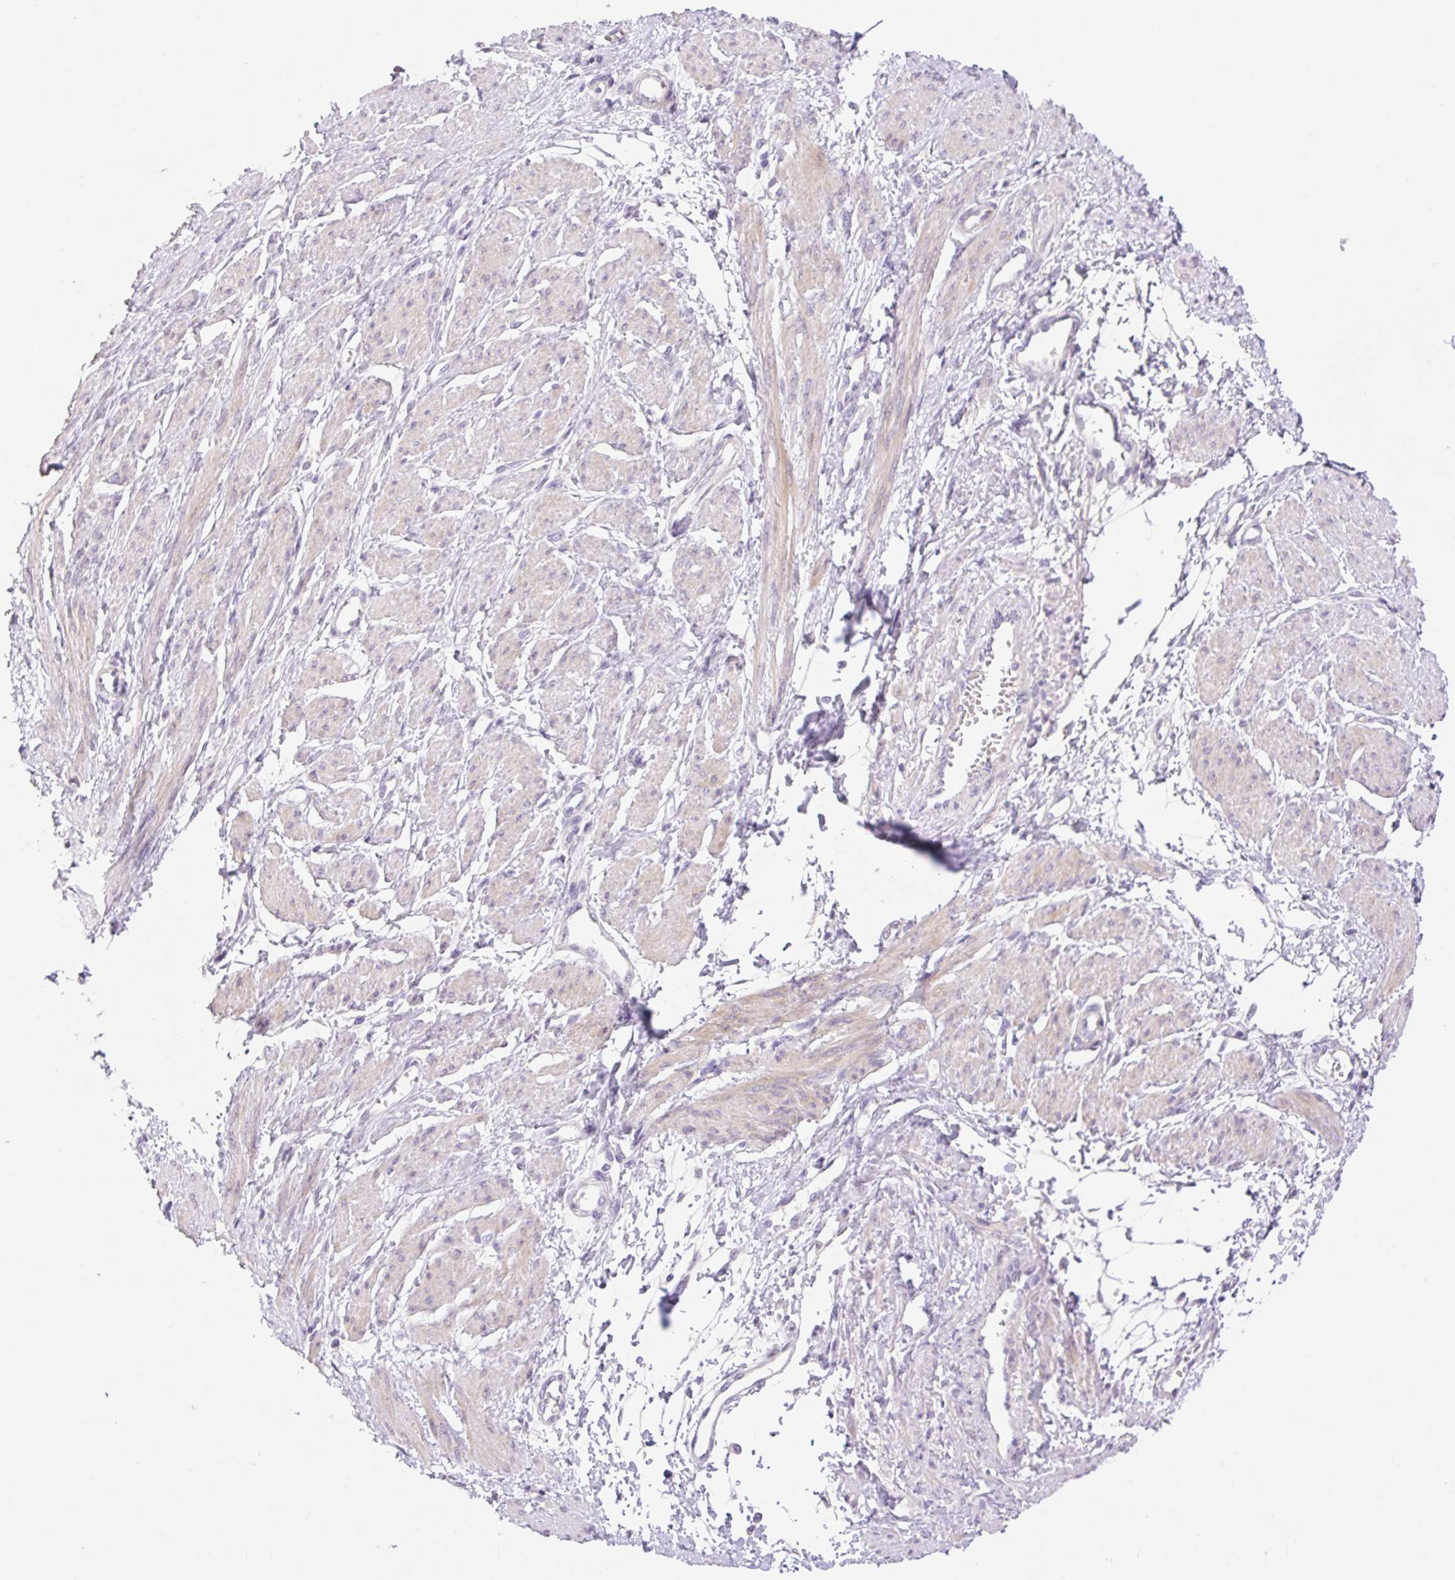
{"staining": {"intensity": "weak", "quantity": "<25%", "location": "cytoplasmic/membranous"}, "tissue": "smooth muscle", "cell_type": "Smooth muscle cells", "image_type": "normal", "snomed": [{"axis": "morphology", "description": "Normal tissue, NOS"}, {"axis": "topography", "description": "Smooth muscle"}, {"axis": "topography", "description": "Uterus"}], "caption": "Immunohistochemistry photomicrograph of normal smooth muscle stained for a protein (brown), which shows no positivity in smooth muscle cells. (Brightfield microscopy of DAB (3,3'-diaminobenzidine) IHC at high magnification).", "gene": "HCRTR2", "patient": {"sex": "female", "age": 39}}